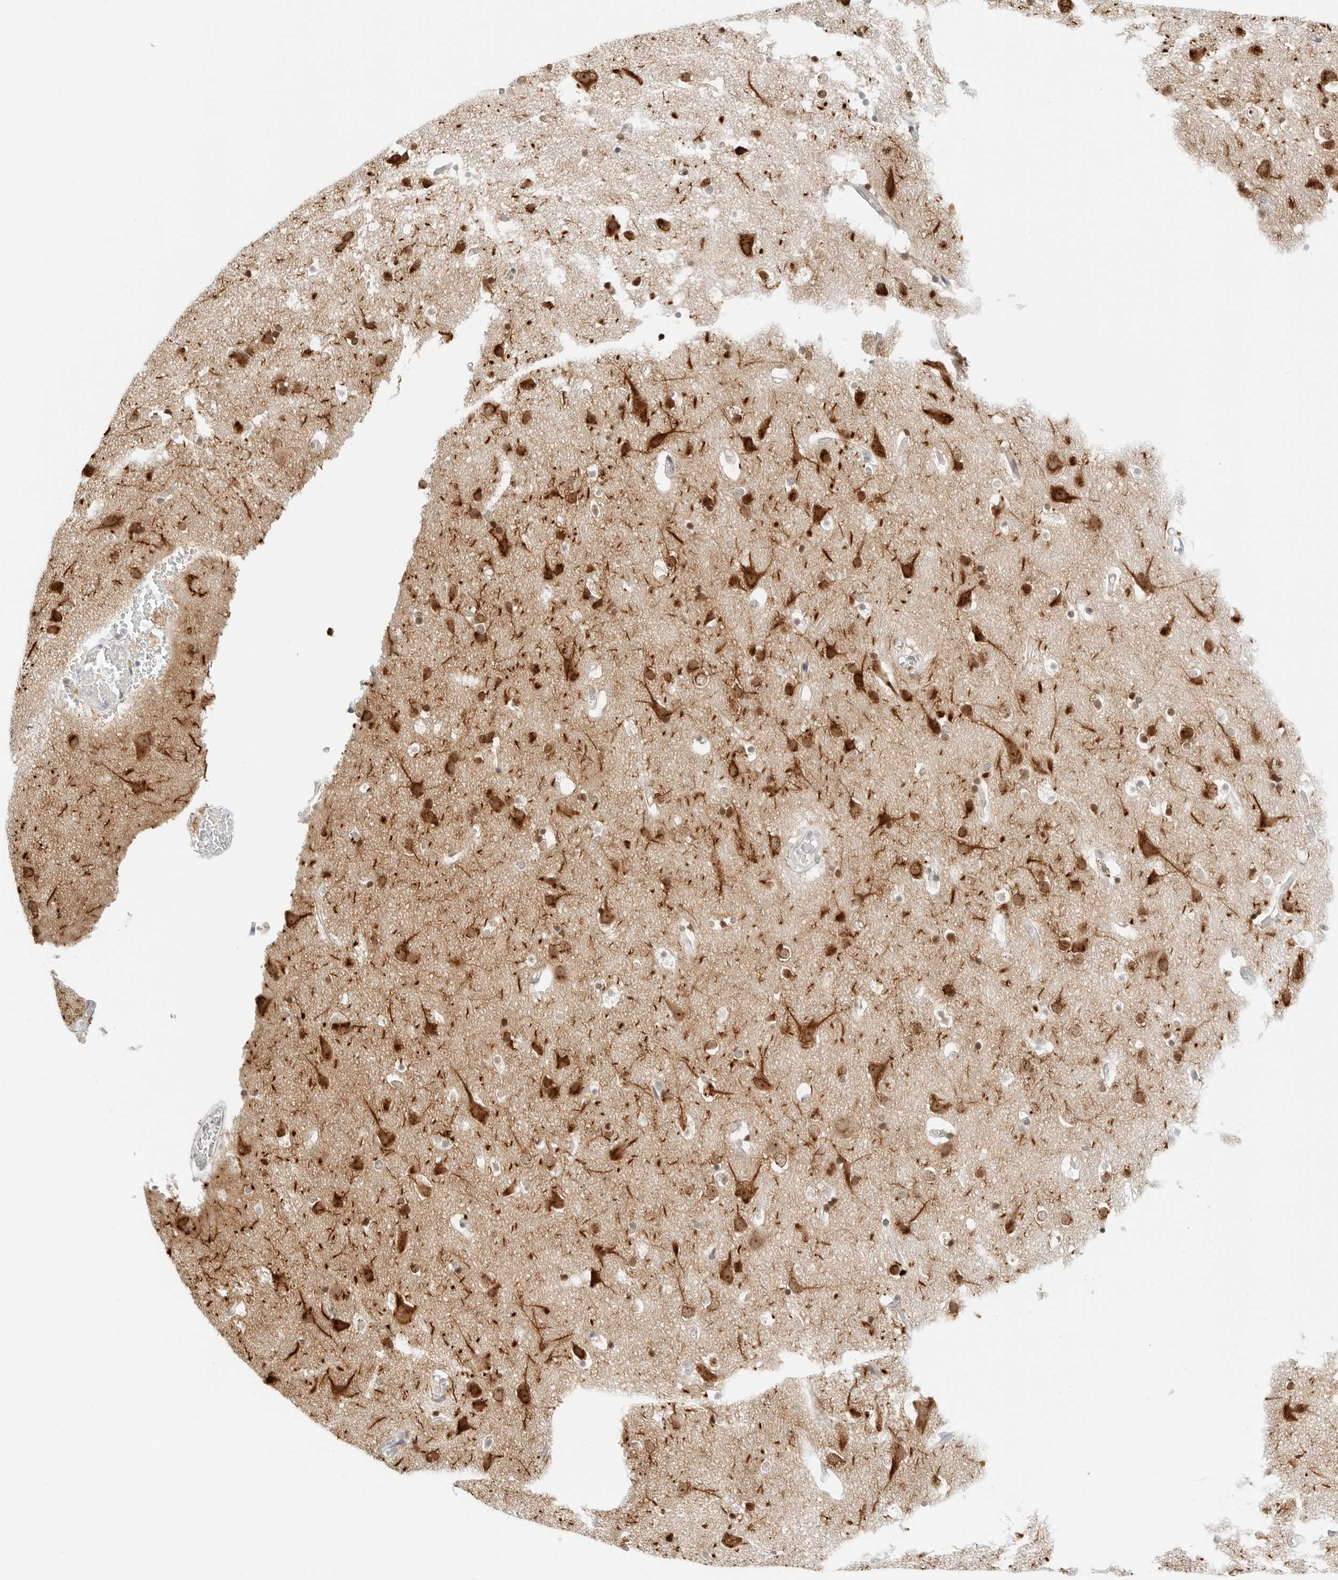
{"staining": {"intensity": "negative", "quantity": "none", "location": "none"}, "tissue": "cerebral cortex", "cell_type": "Endothelial cells", "image_type": "normal", "snomed": [{"axis": "morphology", "description": "Normal tissue, NOS"}, {"axis": "topography", "description": "Cerebral cortex"}], "caption": "Immunohistochemistry of normal cerebral cortex shows no expression in endothelial cells. The staining was performed using DAB (3,3'-diaminobenzidine) to visualize the protein expression in brown, while the nuclei were stained in blue with hematoxylin (Magnification: 20x).", "gene": "CCSAP", "patient": {"sex": "male", "age": 54}}